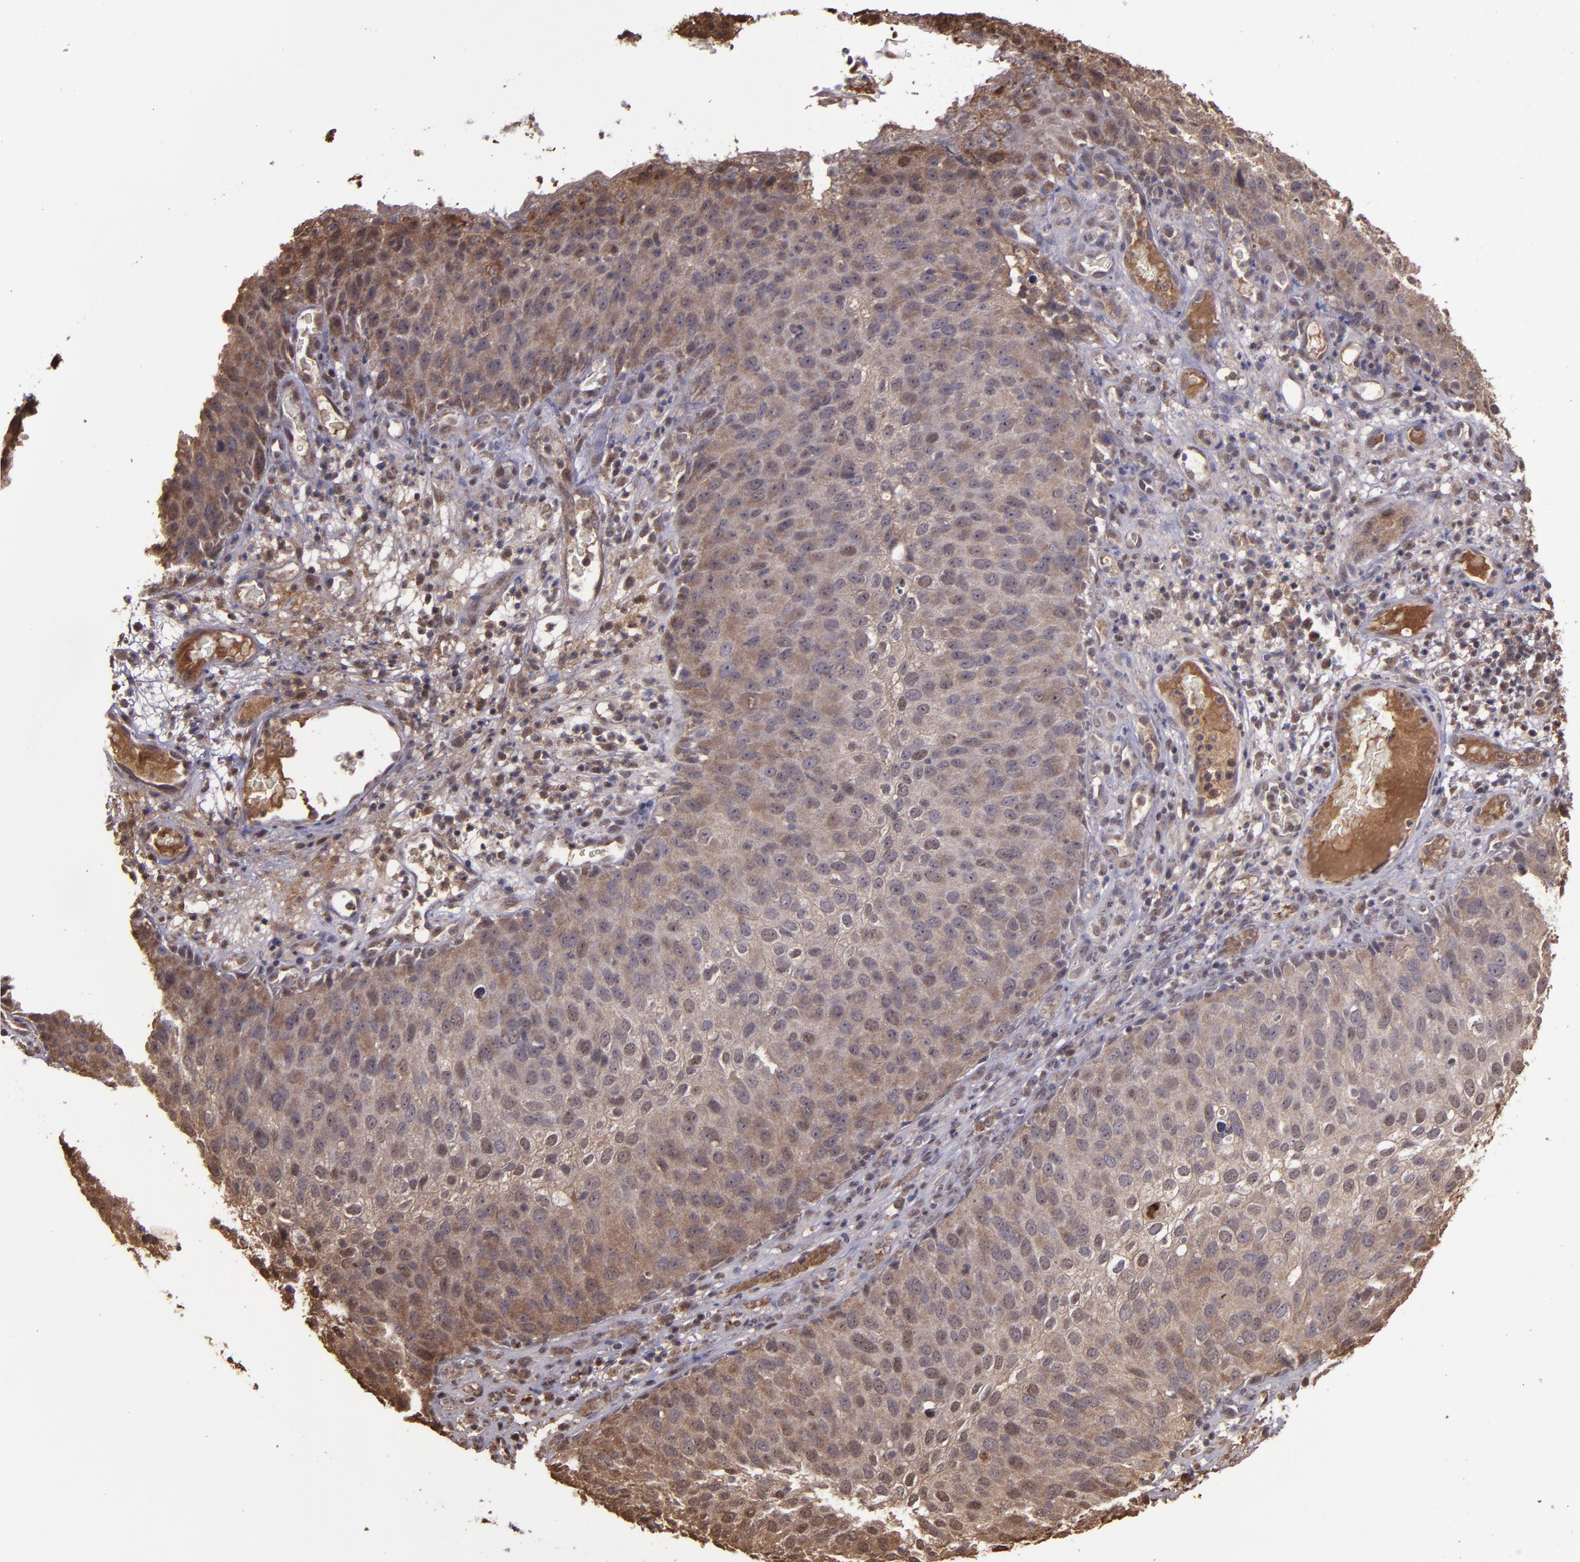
{"staining": {"intensity": "weak", "quantity": "25%-75%", "location": "cytoplasmic/membranous"}, "tissue": "skin cancer", "cell_type": "Tumor cells", "image_type": "cancer", "snomed": [{"axis": "morphology", "description": "Squamous cell carcinoma, NOS"}, {"axis": "topography", "description": "Skin"}], "caption": "IHC of skin cancer (squamous cell carcinoma) displays low levels of weak cytoplasmic/membranous expression in about 25%-75% of tumor cells.", "gene": "SERPINF2", "patient": {"sex": "male", "age": 87}}